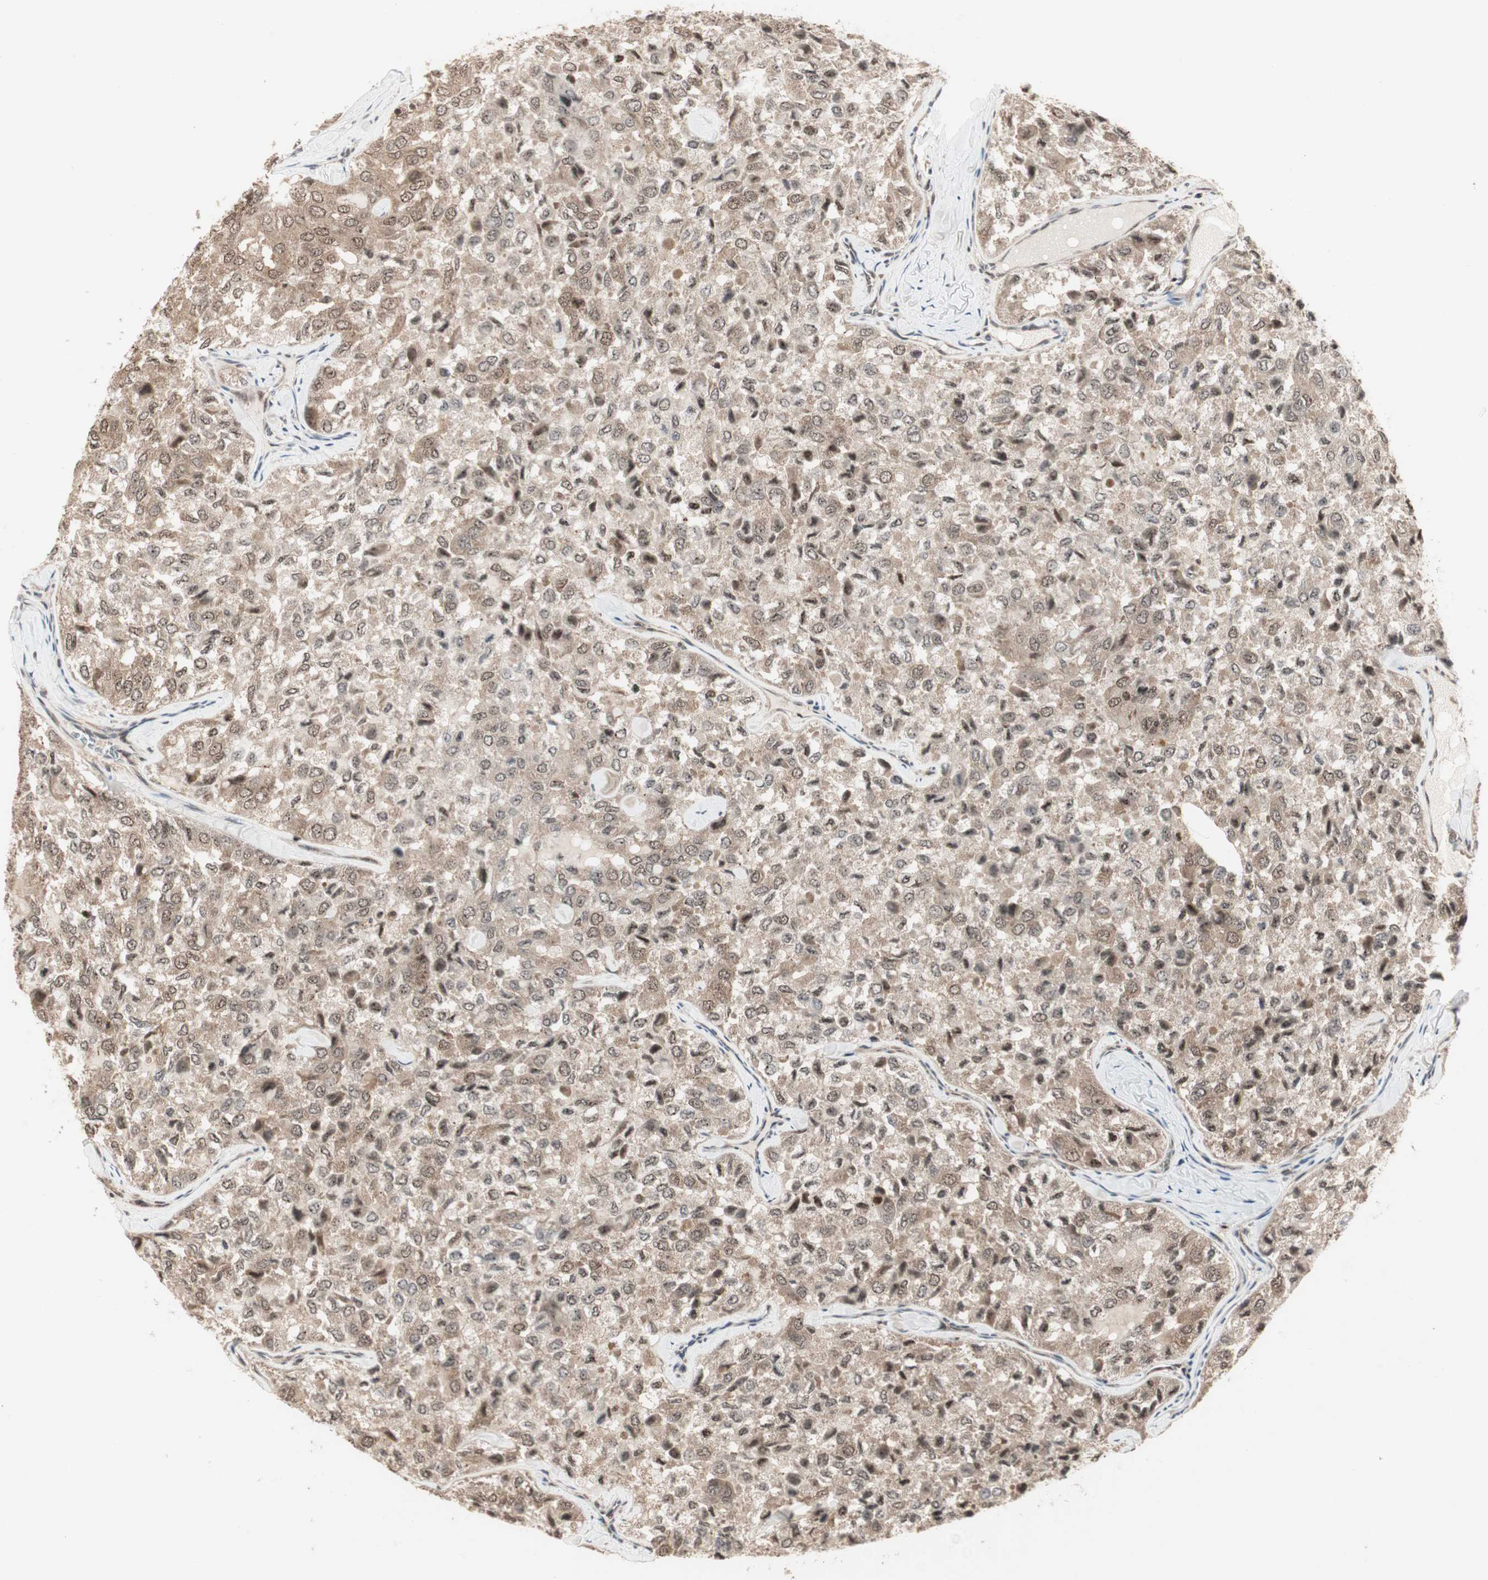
{"staining": {"intensity": "weak", "quantity": ">75%", "location": "cytoplasmic/membranous,nuclear"}, "tissue": "thyroid cancer", "cell_type": "Tumor cells", "image_type": "cancer", "snomed": [{"axis": "morphology", "description": "Follicular adenoma carcinoma, NOS"}, {"axis": "topography", "description": "Thyroid gland"}], "caption": "About >75% of tumor cells in thyroid follicular adenoma carcinoma demonstrate weak cytoplasmic/membranous and nuclear protein staining as visualized by brown immunohistochemical staining.", "gene": "CSNK2B", "patient": {"sex": "male", "age": 75}}